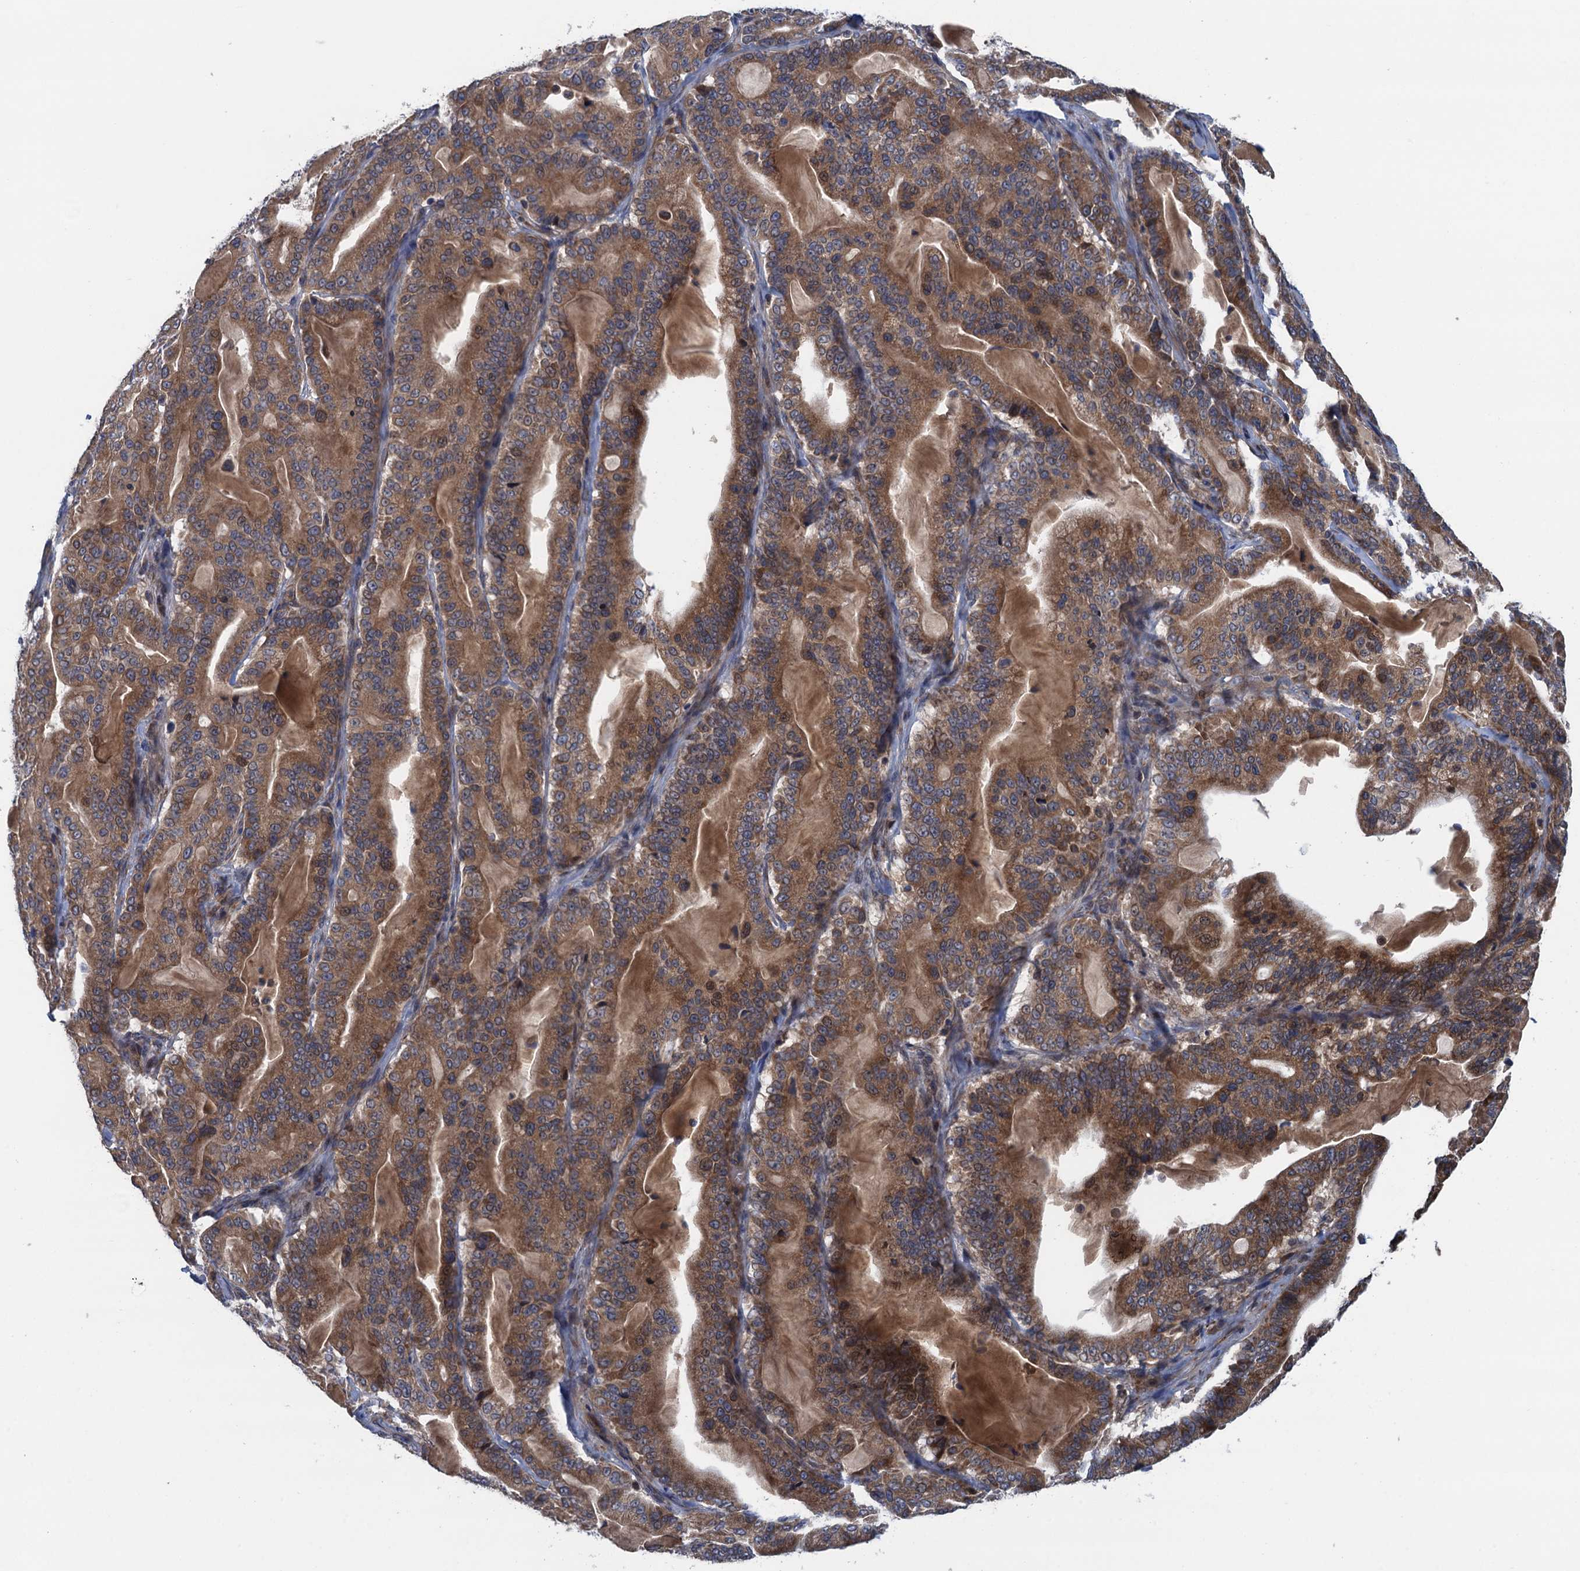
{"staining": {"intensity": "moderate", "quantity": ">75%", "location": "cytoplasmic/membranous"}, "tissue": "pancreatic cancer", "cell_type": "Tumor cells", "image_type": "cancer", "snomed": [{"axis": "morphology", "description": "Adenocarcinoma, NOS"}, {"axis": "topography", "description": "Pancreas"}], "caption": "Immunohistochemical staining of human pancreatic cancer reveals moderate cytoplasmic/membranous protein expression in approximately >75% of tumor cells. (IHC, brightfield microscopy, high magnification).", "gene": "CNTN5", "patient": {"sex": "male", "age": 63}}